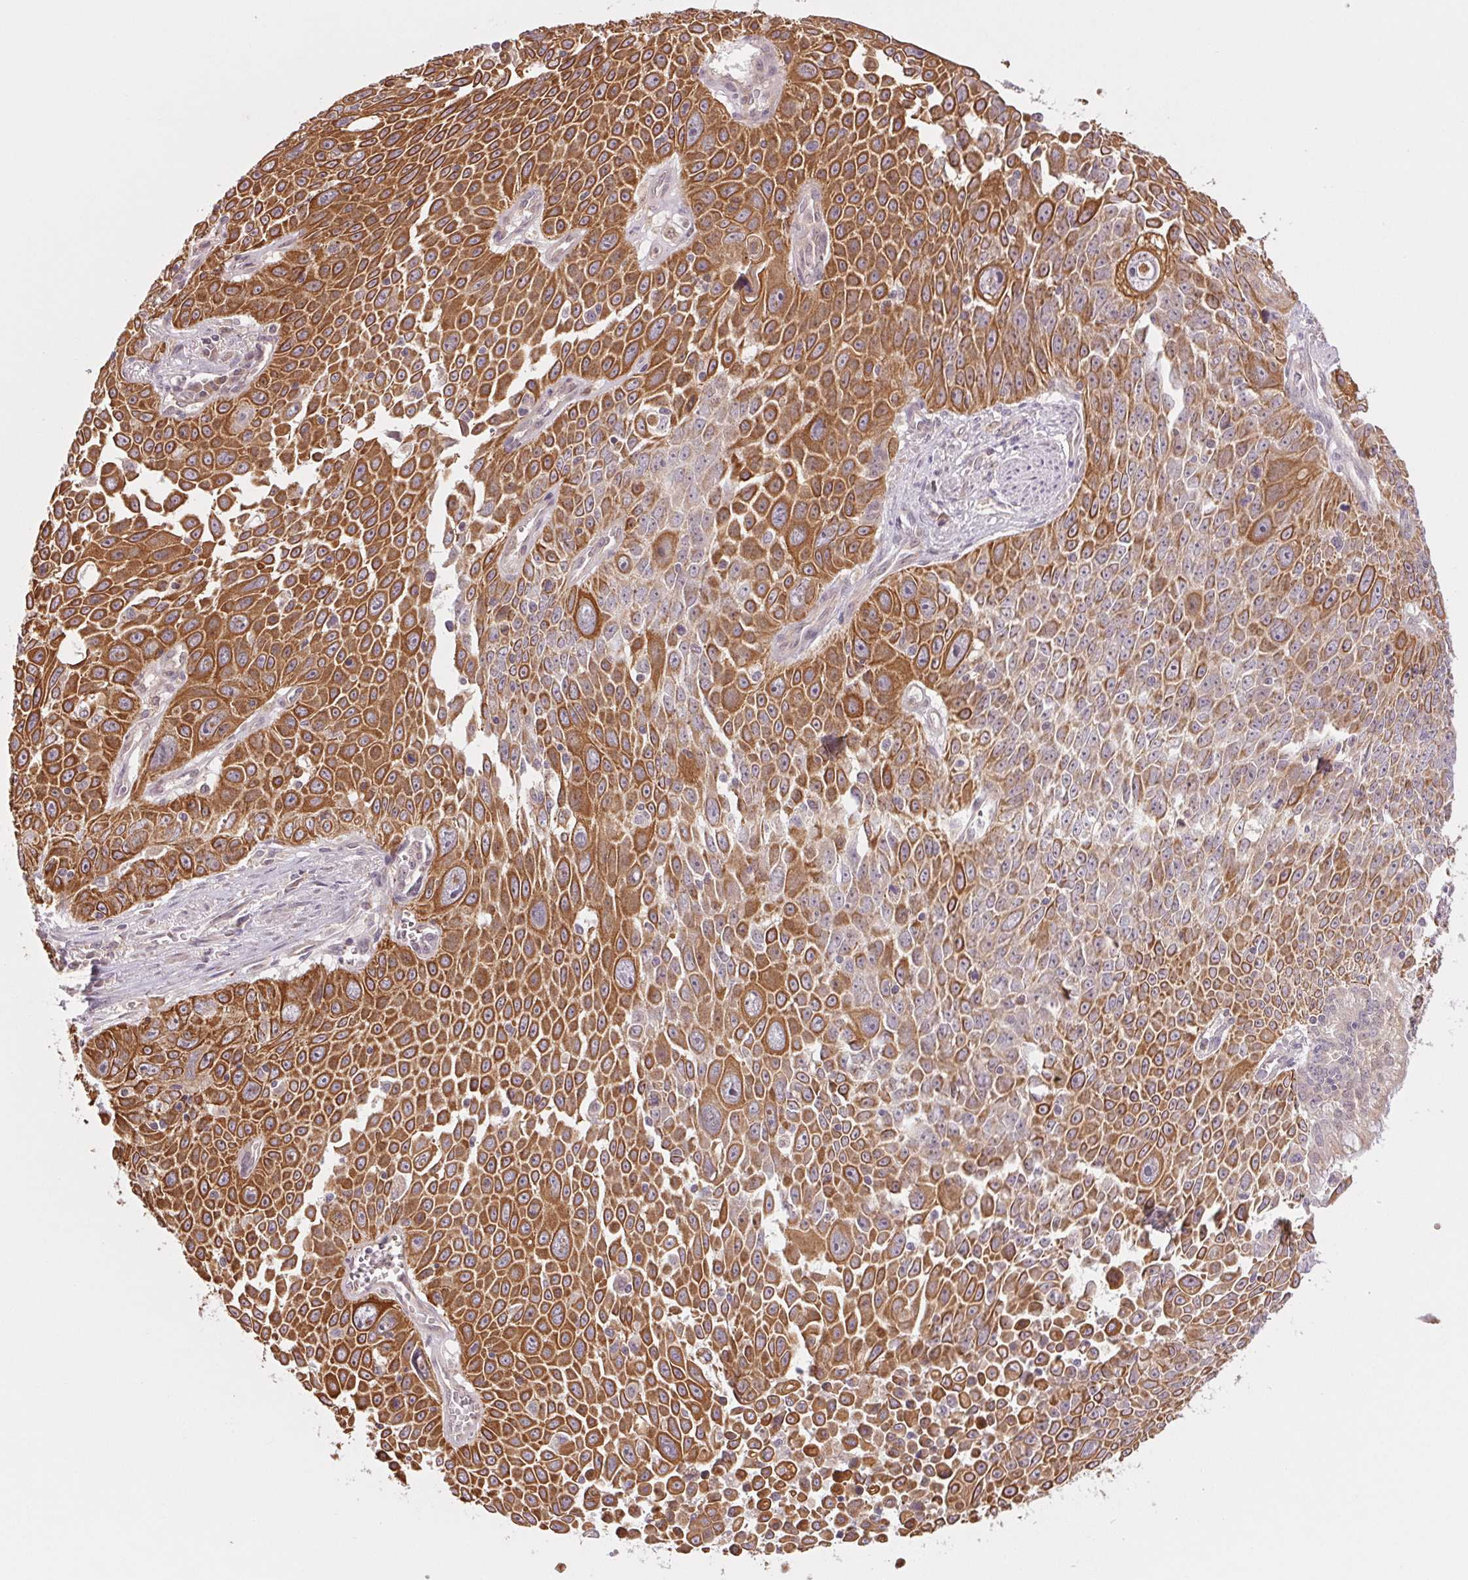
{"staining": {"intensity": "moderate", "quantity": ">75%", "location": "cytoplasmic/membranous"}, "tissue": "lung cancer", "cell_type": "Tumor cells", "image_type": "cancer", "snomed": [{"axis": "morphology", "description": "Squamous cell carcinoma, NOS"}, {"axis": "morphology", "description": "Squamous cell carcinoma, metastatic, NOS"}, {"axis": "topography", "description": "Lymph node"}, {"axis": "topography", "description": "Lung"}], "caption": "Immunohistochemical staining of lung cancer (metastatic squamous cell carcinoma) demonstrates medium levels of moderate cytoplasmic/membranous protein expression in approximately >75% of tumor cells.", "gene": "MAP3K5", "patient": {"sex": "female", "age": 62}}